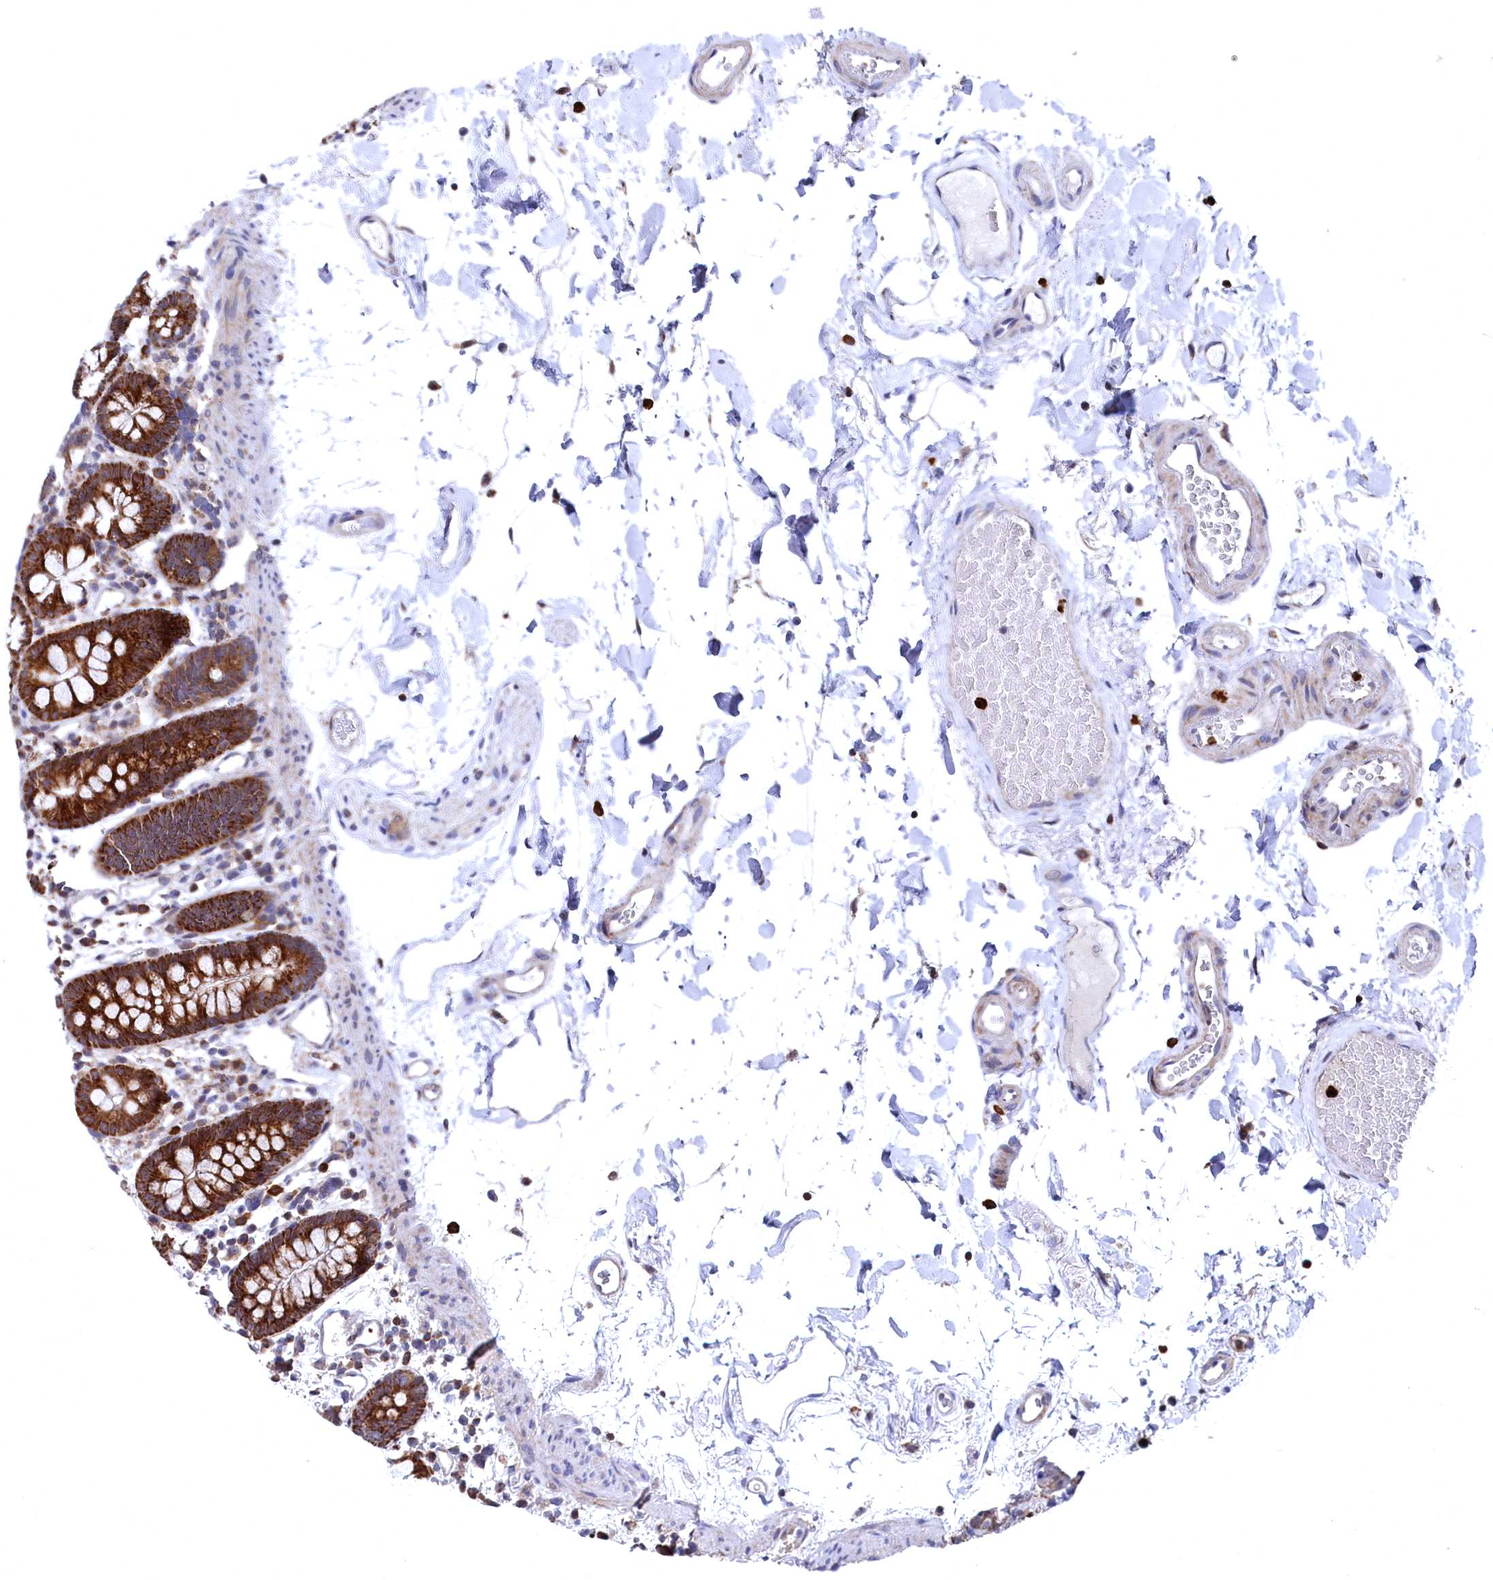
{"staining": {"intensity": "weak", "quantity": ">75%", "location": "cytoplasmic/membranous"}, "tissue": "colon", "cell_type": "Endothelial cells", "image_type": "normal", "snomed": [{"axis": "morphology", "description": "Normal tissue, NOS"}, {"axis": "topography", "description": "Colon"}], "caption": "IHC of unremarkable colon reveals low levels of weak cytoplasmic/membranous expression in approximately >75% of endothelial cells. (Brightfield microscopy of DAB IHC at high magnification).", "gene": "CHCHD1", "patient": {"sex": "male", "age": 75}}